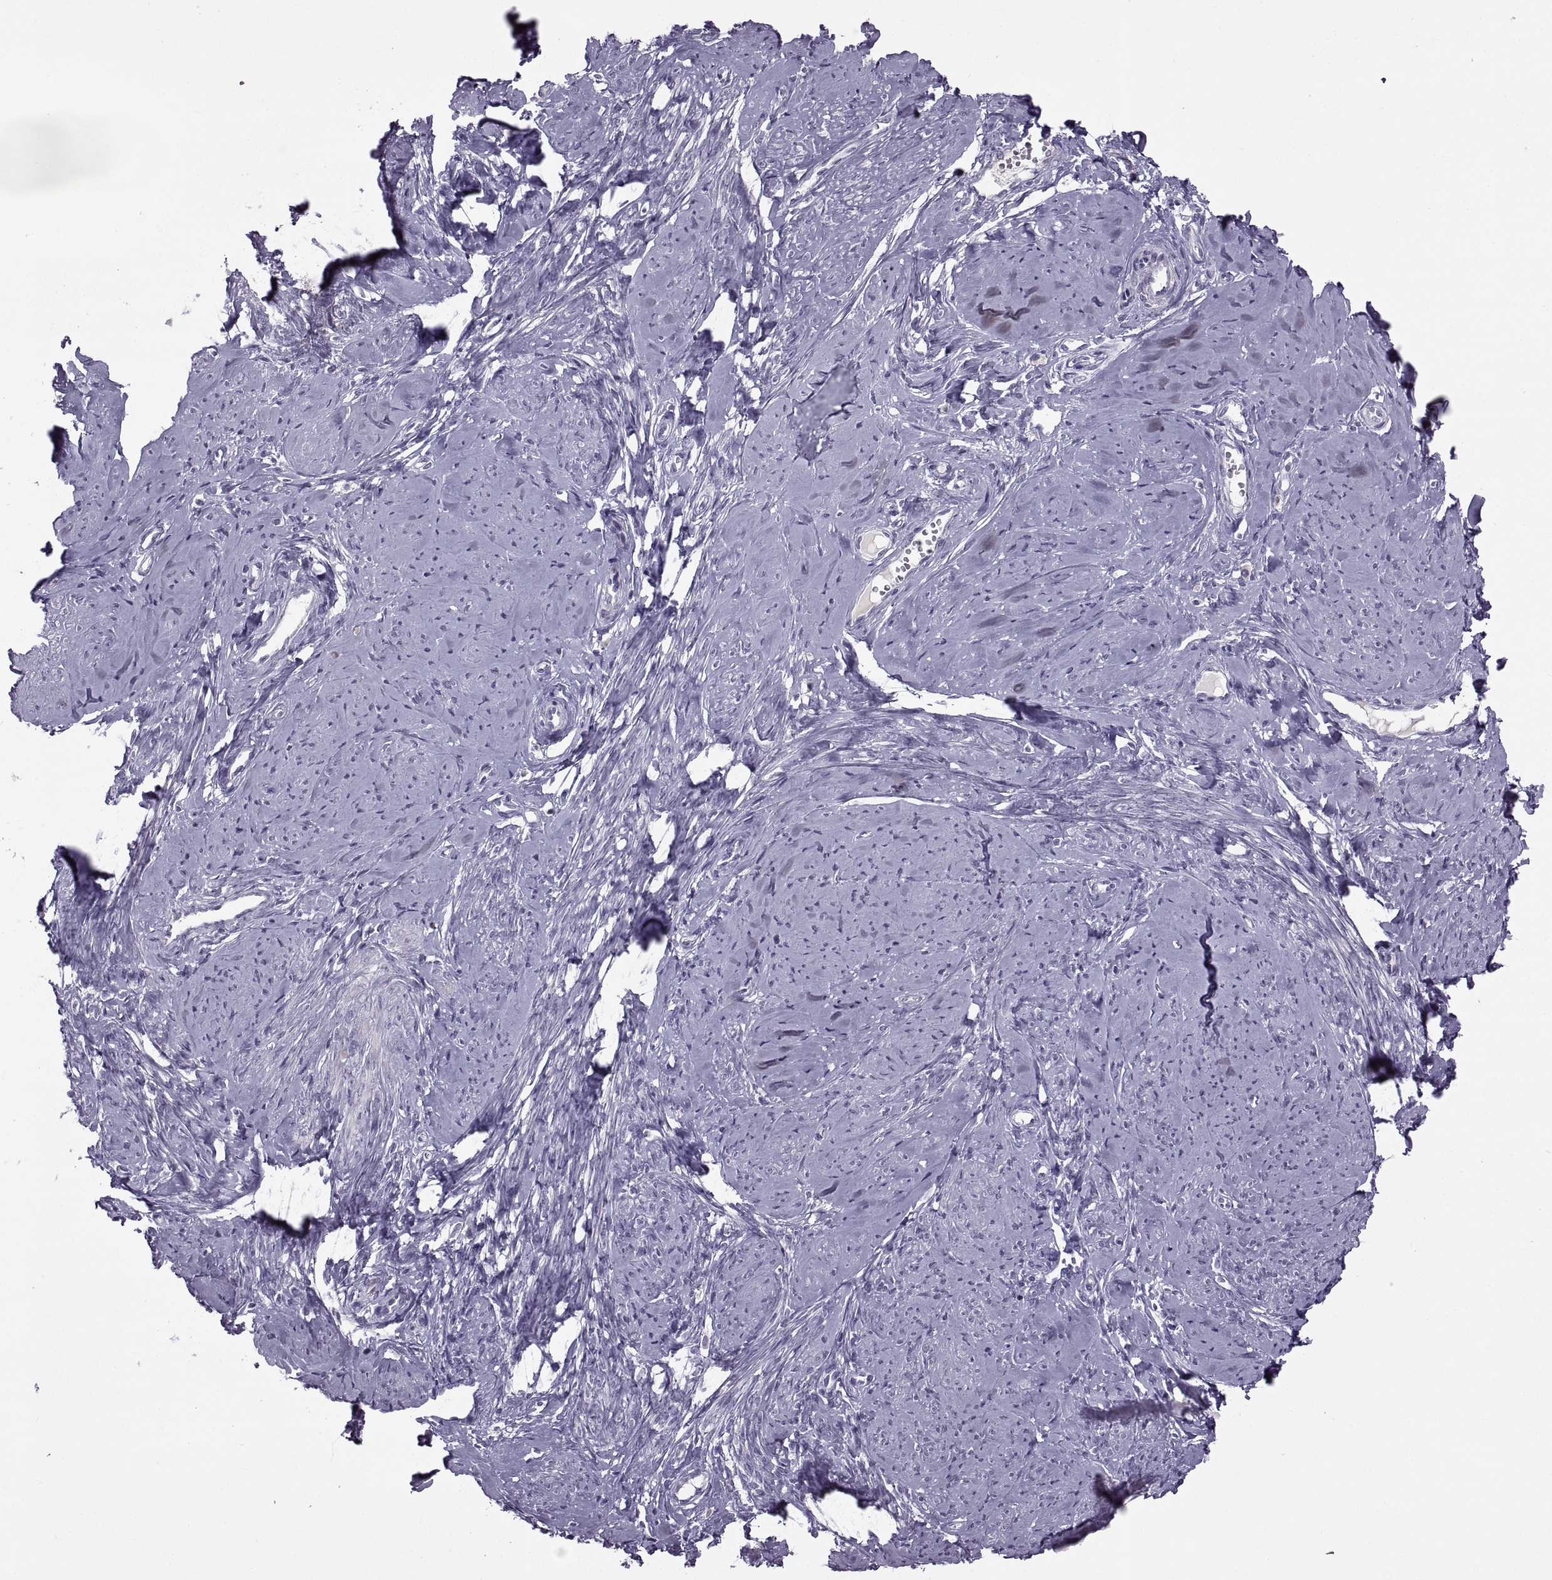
{"staining": {"intensity": "negative", "quantity": "none", "location": "none"}, "tissue": "smooth muscle", "cell_type": "Smooth muscle cells", "image_type": "normal", "snomed": [{"axis": "morphology", "description": "Normal tissue, NOS"}, {"axis": "topography", "description": "Smooth muscle"}], "caption": "Smooth muscle cells show no significant expression in normal smooth muscle. (Stains: DAB IHC with hematoxylin counter stain, Microscopy: brightfield microscopy at high magnification).", "gene": "RSPH6A", "patient": {"sex": "female", "age": 48}}